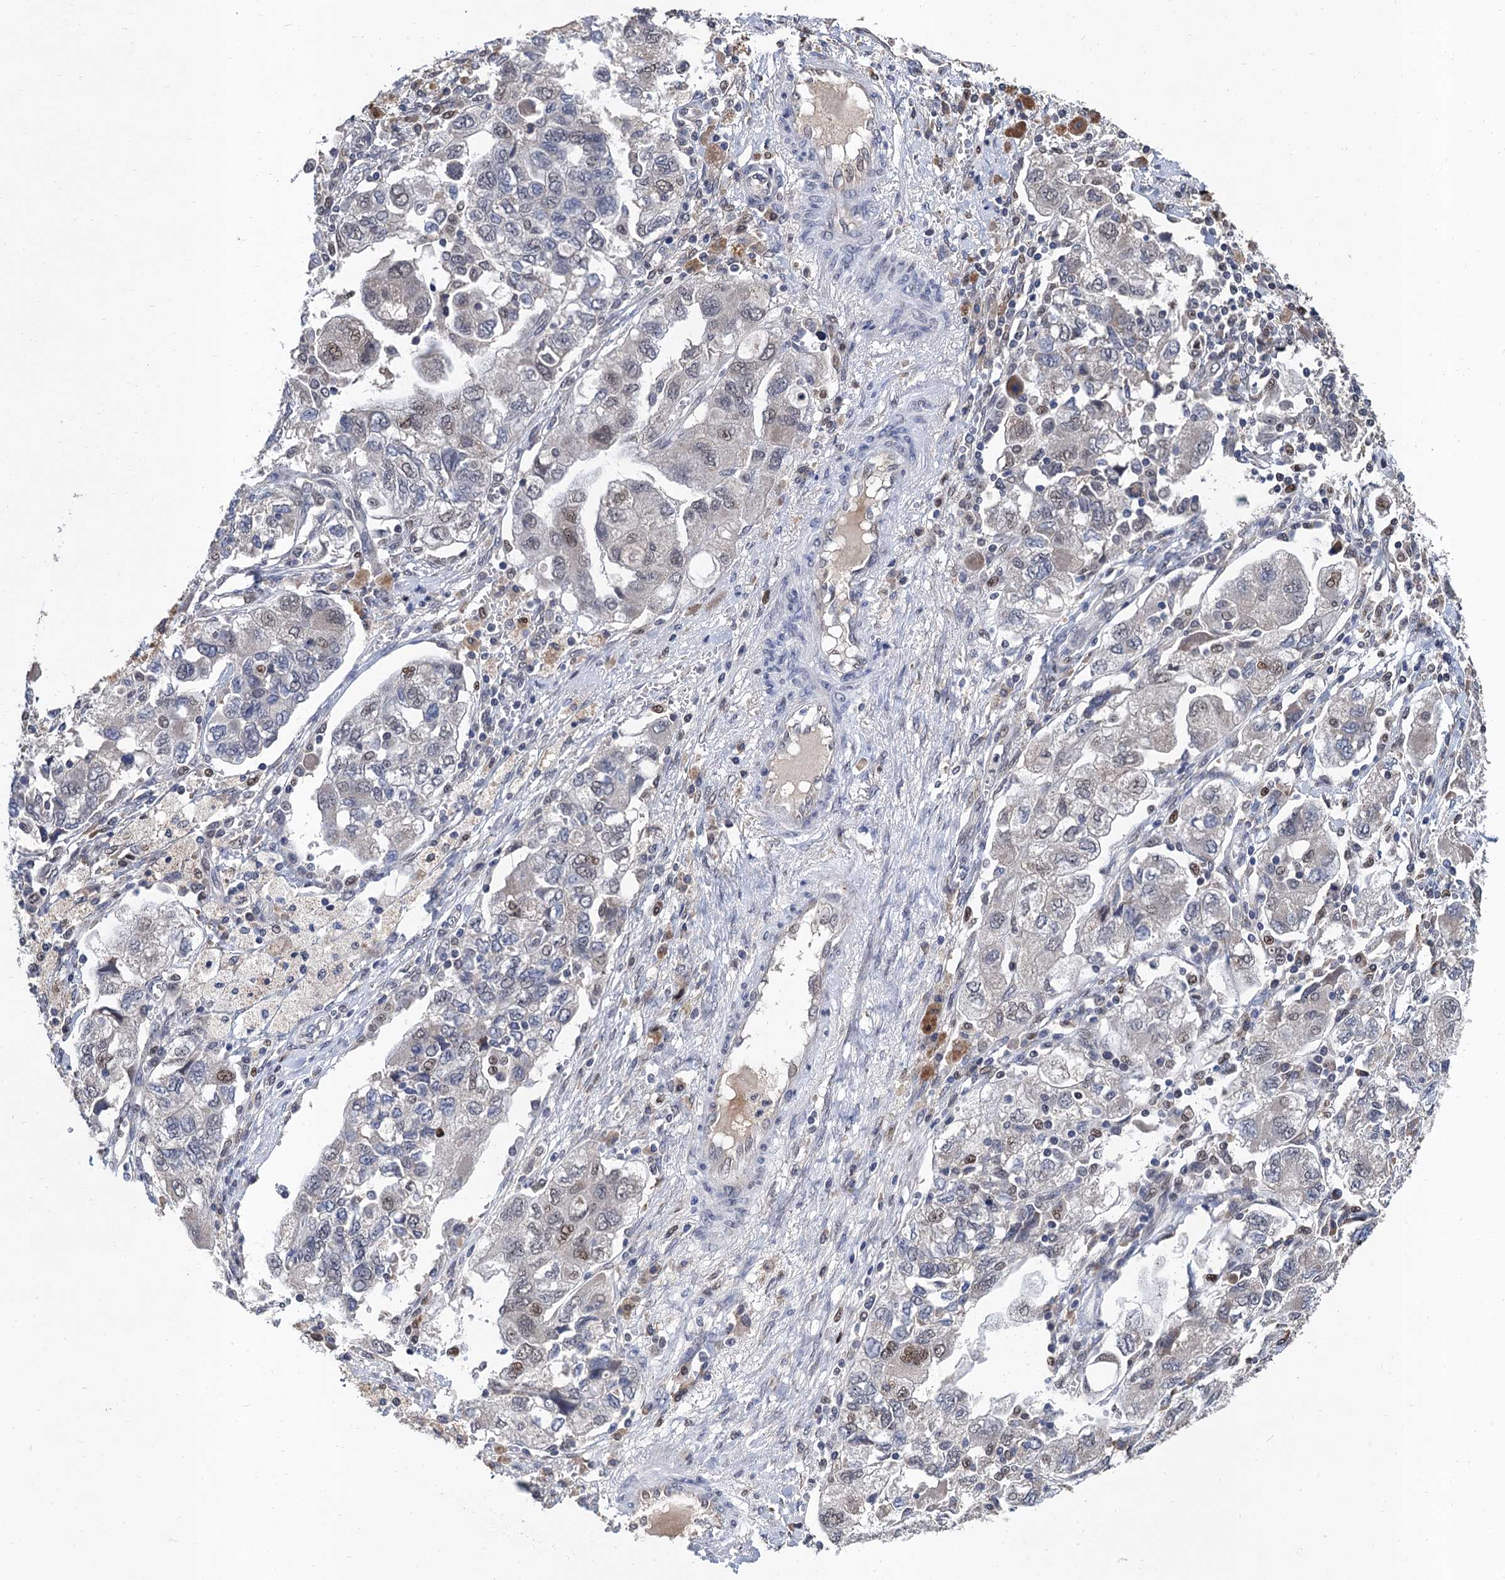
{"staining": {"intensity": "moderate", "quantity": "<25%", "location": "nuclear"}, "tissue": "ovarian cancer", "cell_type": "Tumor cells", "image_type": "cancer", "snomed": [{"axis": "morphology", "description": "Carcinoma, NOS"}, {"axis": "morphology", "description": "Cystadenocarcinoma, serous, NOS"}, {"axis": "topography", "description": "Ovary"}], "caption": "A brown stain highlights moderate nuclear expression of a protein in human ovarian cancer tumor cells.", "gene": "TSEN34", "patient": {"sex": "female", "age": 69}}